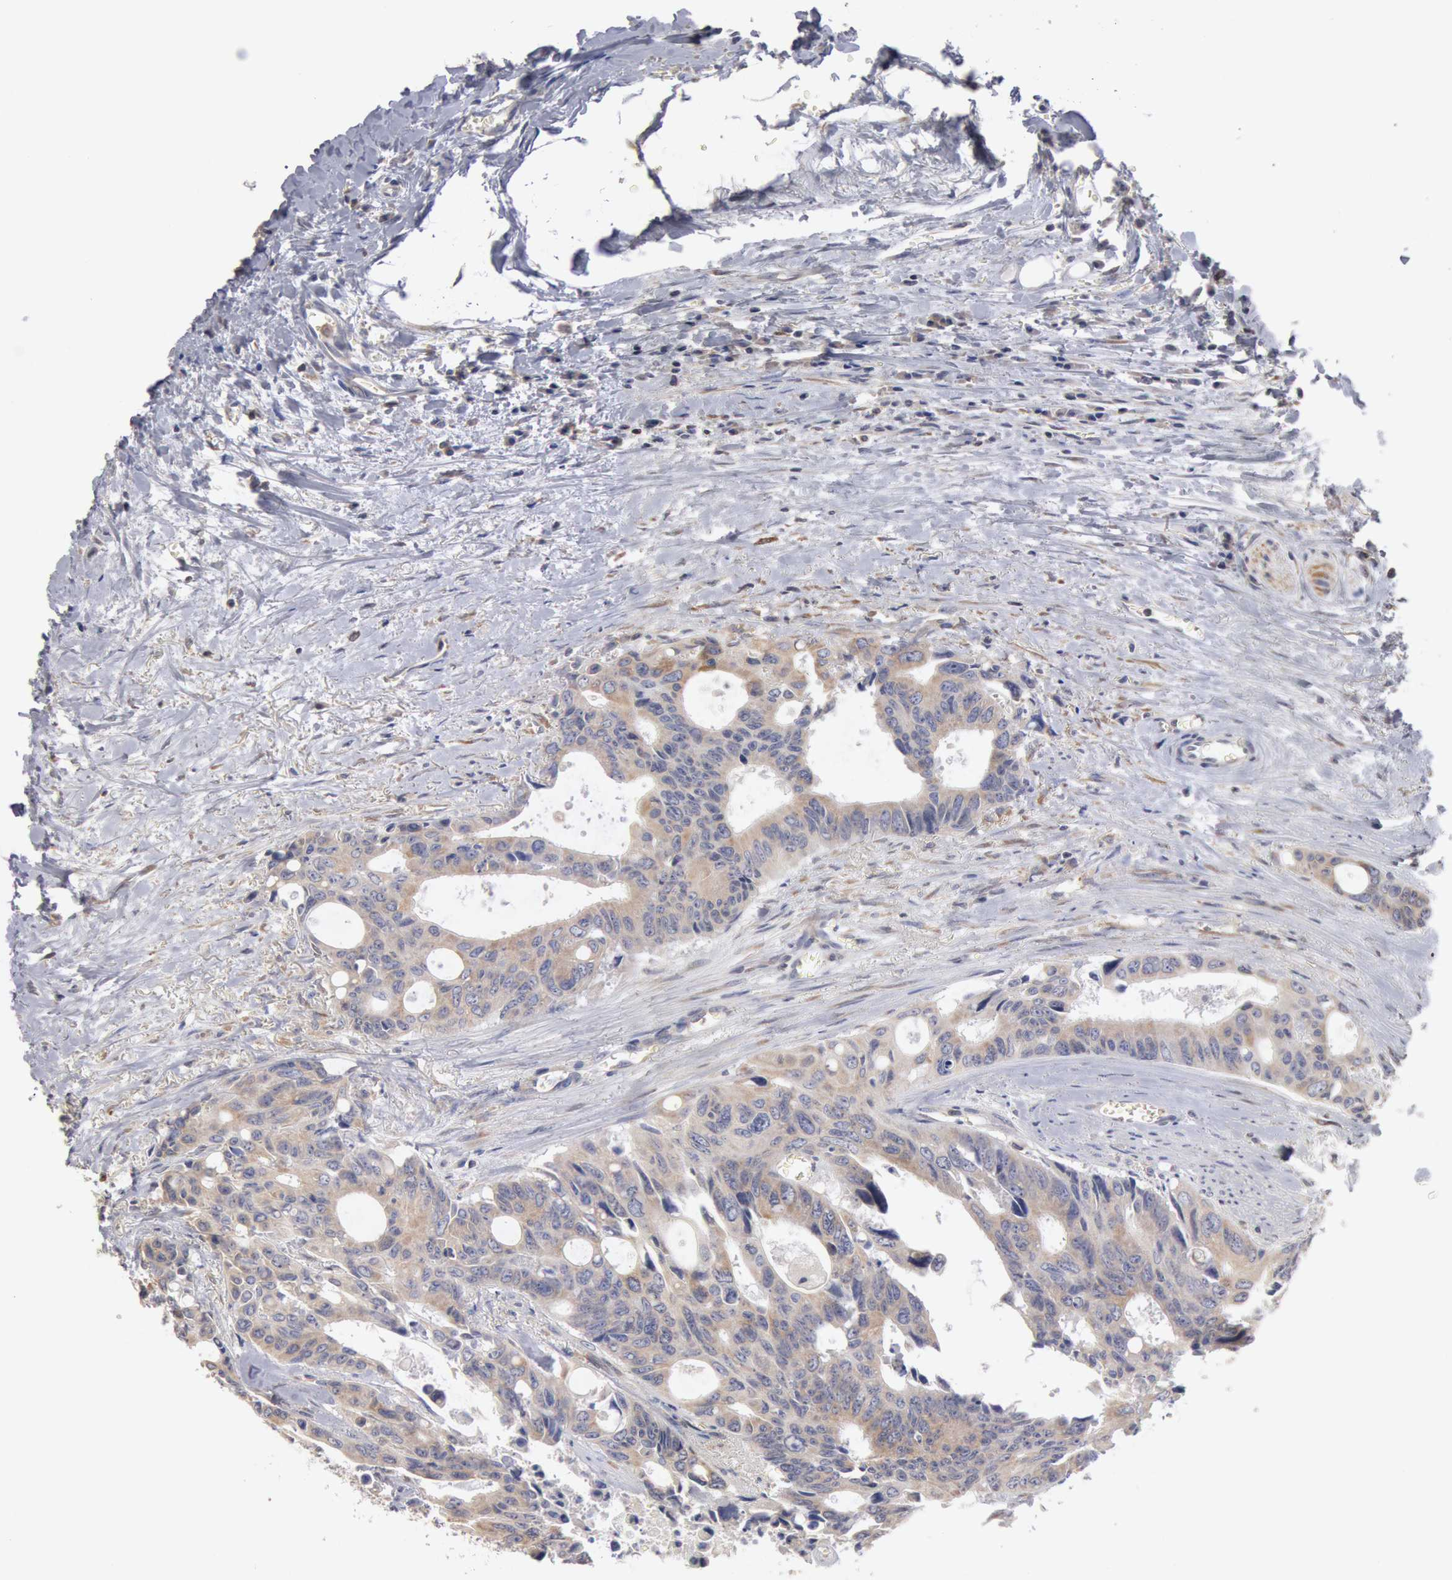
{"staining": {"intensity": "weak", "quantity": "25%-75%", "location": "cytoplasmic/membranous"}, "tissue": "colorectal cancer", "cell_type": "Tumor cells", "image_type": "cancer", "snomed": [{"axis": "morphology", "description": "Adenocarcinoma, NOS"}, {"axis": "topography", "description": "Rectum"}], "caption": "Immunohistochemistry of colorectal cancer demonstrates low levels of weak cytoplasmic/membranous staining in approximately 25%-75% of tumor cells.", "gene": "OSBPL8", "patient": {"sex": "male", "age": 76}}